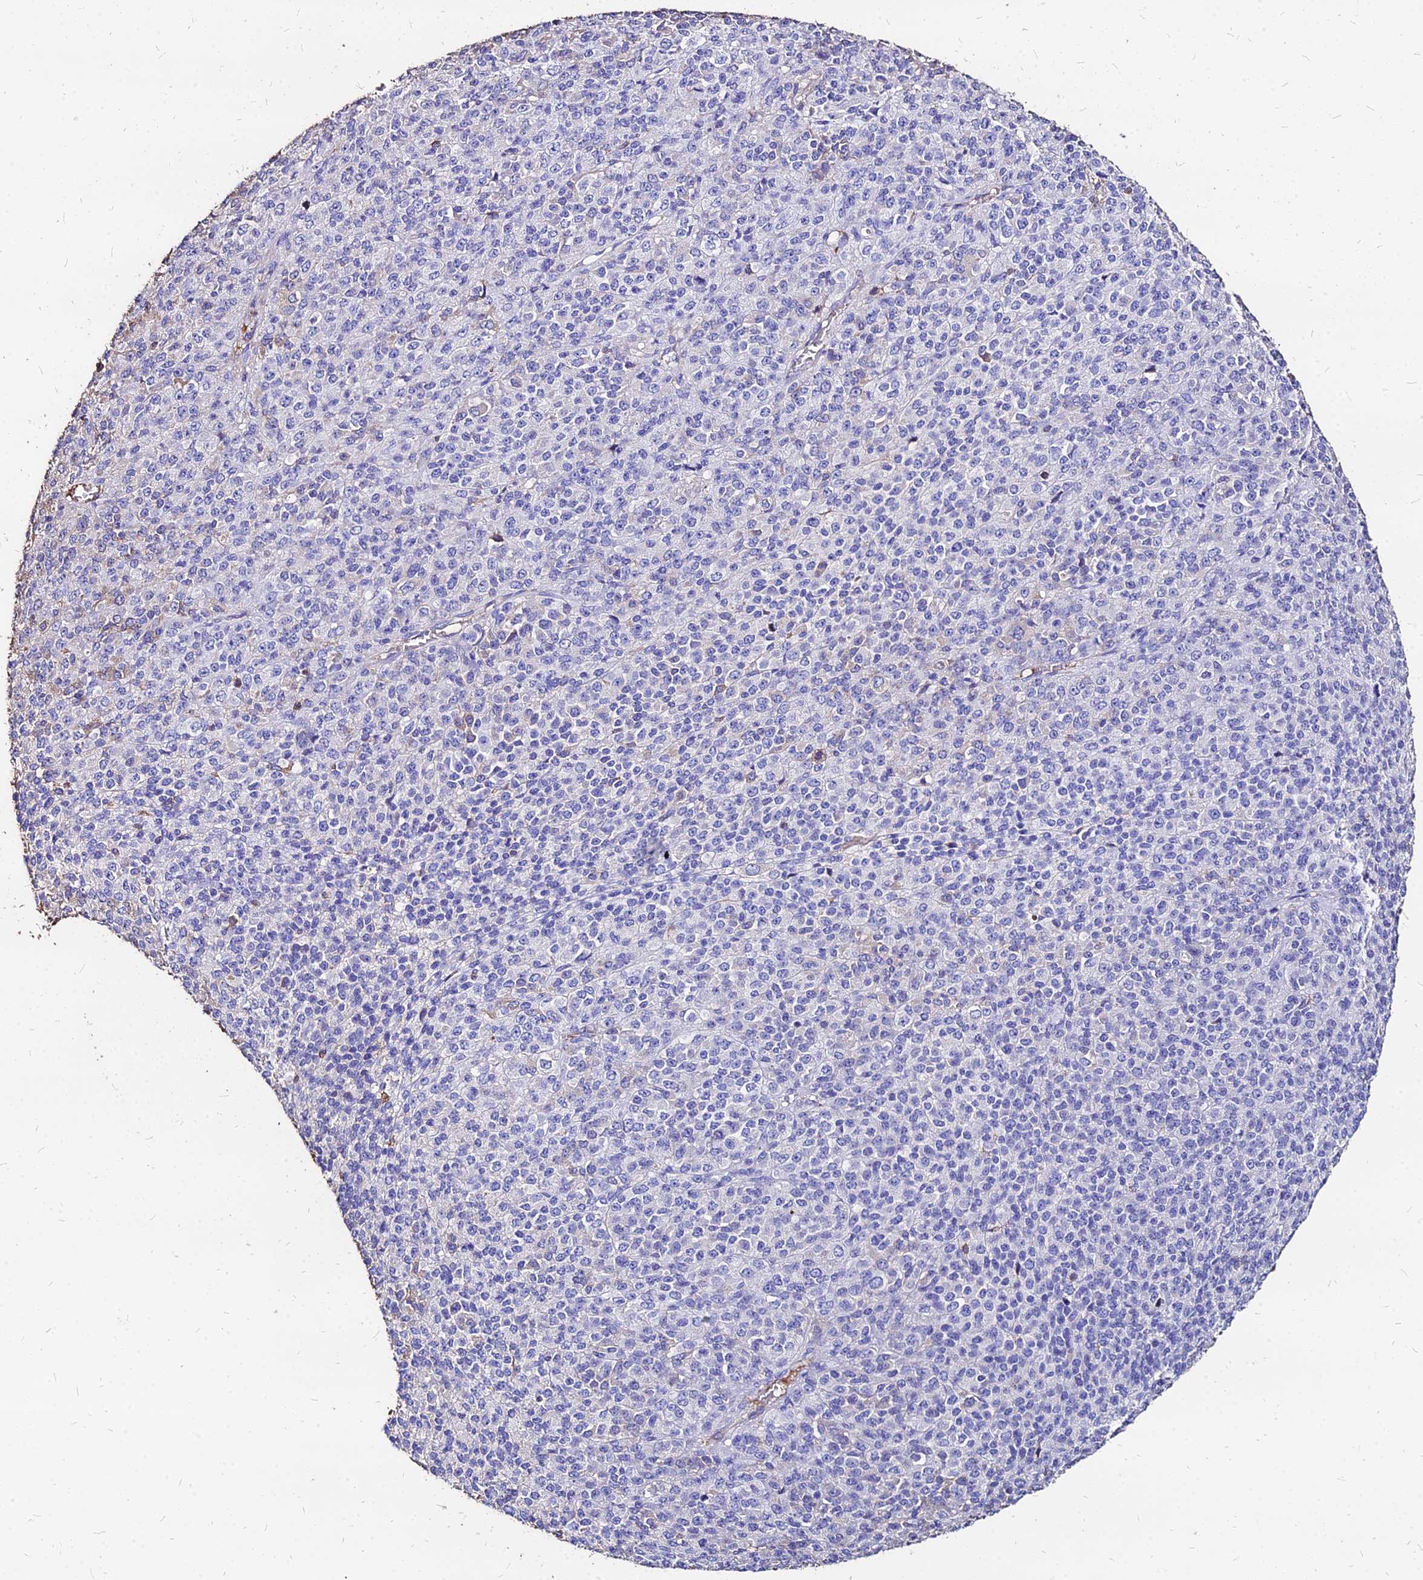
{"staining": {"intensity": "negative", "quantity": "none", "location": "none"}, "tissue": "melanoma", "cell_type": "Tumor cells", "image_type": "cancer", "snomed": [{"axis": "morphology", "description": "Malignant melanoma, Metastatic site"}, {"axis": "topography", "description": "Brain"}], "caption": "Immunohistochemistry (IHC) micrograph of malignant melanoma (metastatic site) stained for a protein (brown), which shows no staining in tumor cells.", "gene": "NME5", "patient": {"sex": "female", "age": 56}}